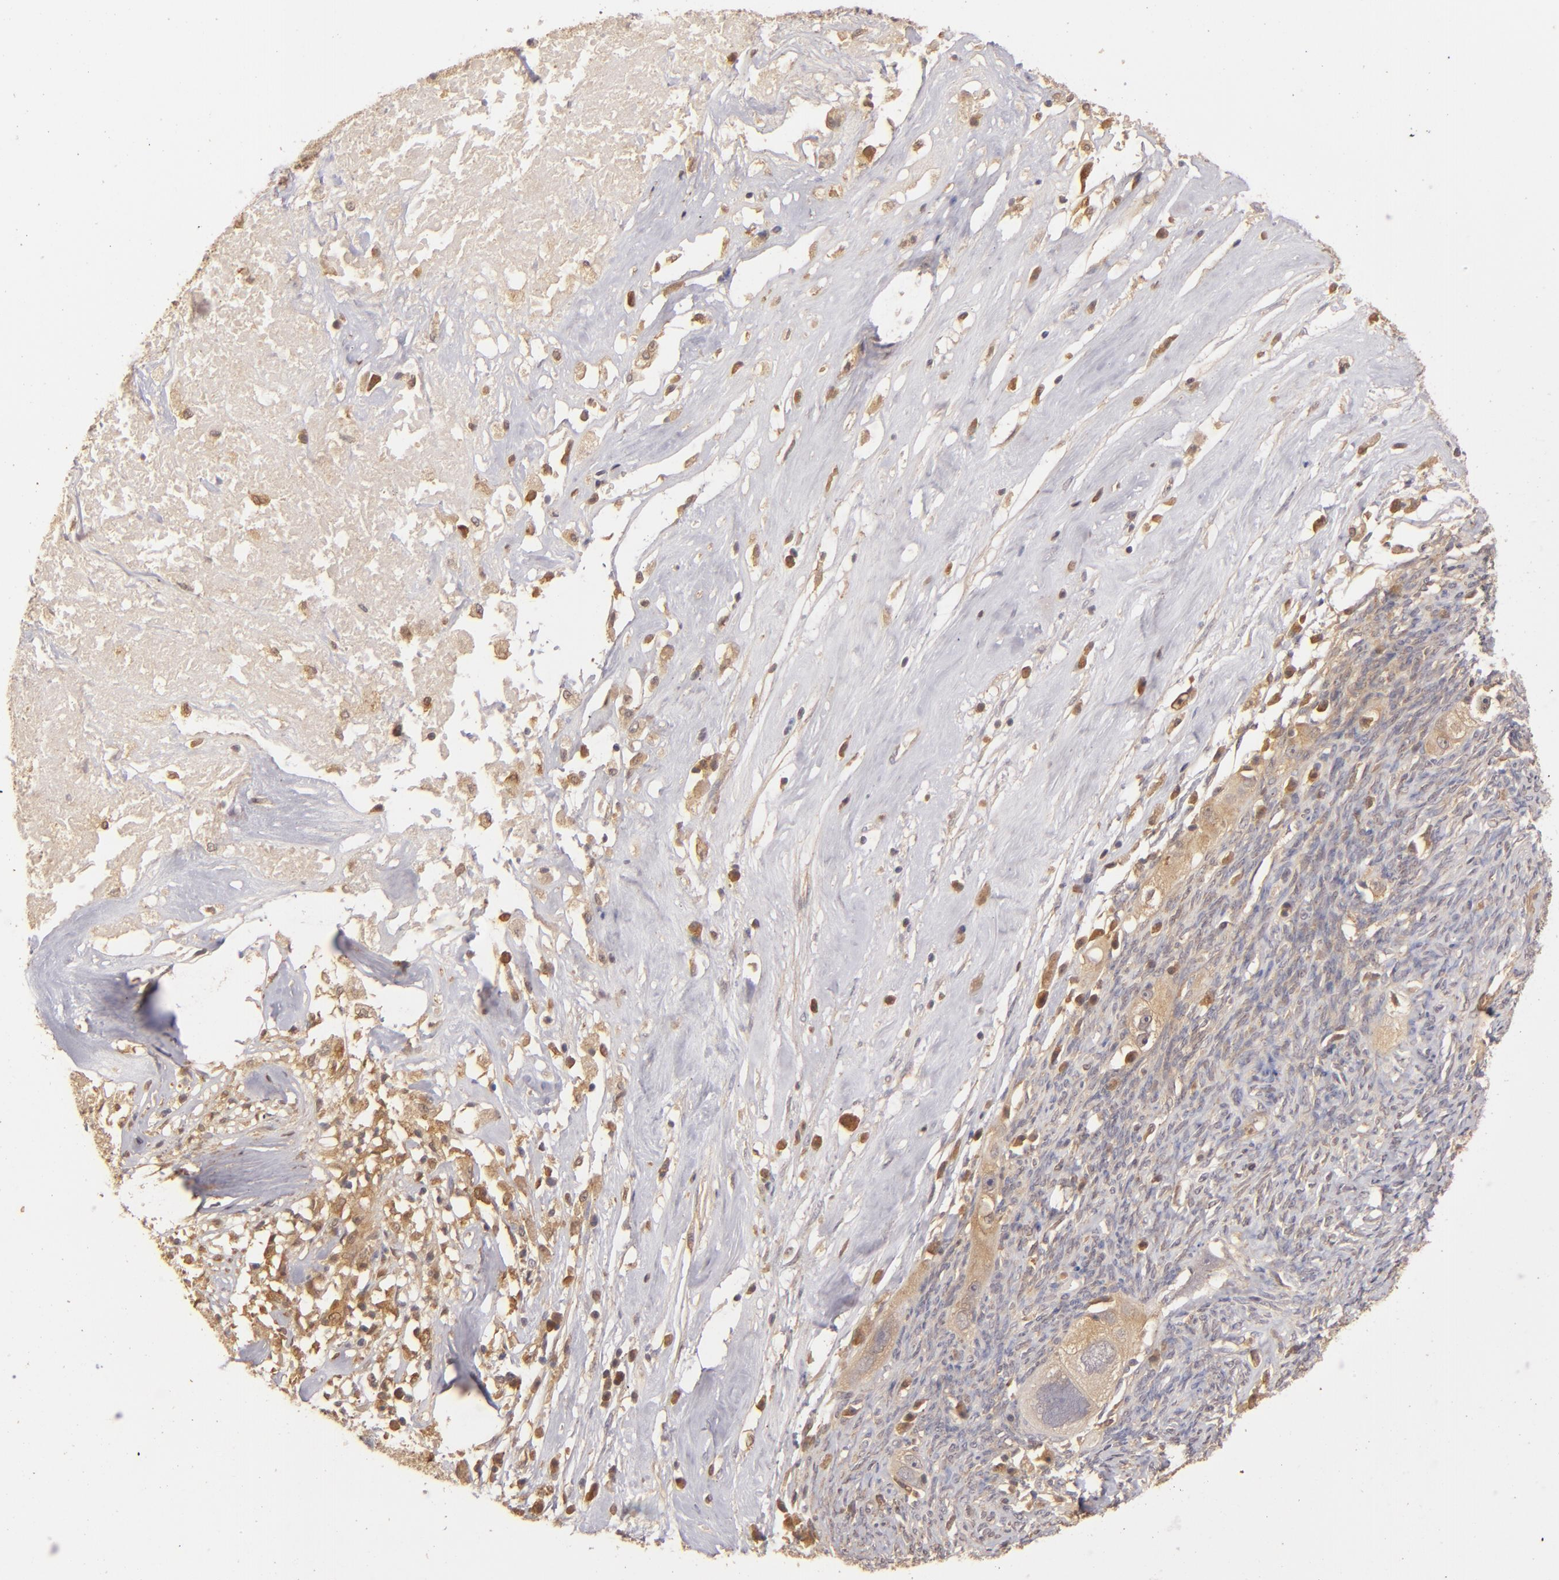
{"staining": {"intensity": "moderate", "quantity": ">75%", "location": "cytoplasmic/membranous"}, "tissue": "ovarian cancer", "cell_type": "Tumor cells", "image_type": "cancer", "snomed": [{"axis": "morphology", "description": "Normal tissue, NOS"}, {"axis": "morphology", "description": "Cystadenocarcinoma, serous, NOS"}, {"axis": "topography", "description": "Ovary"}], "caption": "Ovarian cancer stained for a protein (brown) exhibits moderate cytoplasmic/membranous positive expression in approximately >75% of tumor cells.", "gene": "PRKCD", "patient": {"sex": "female", "age": 62}}